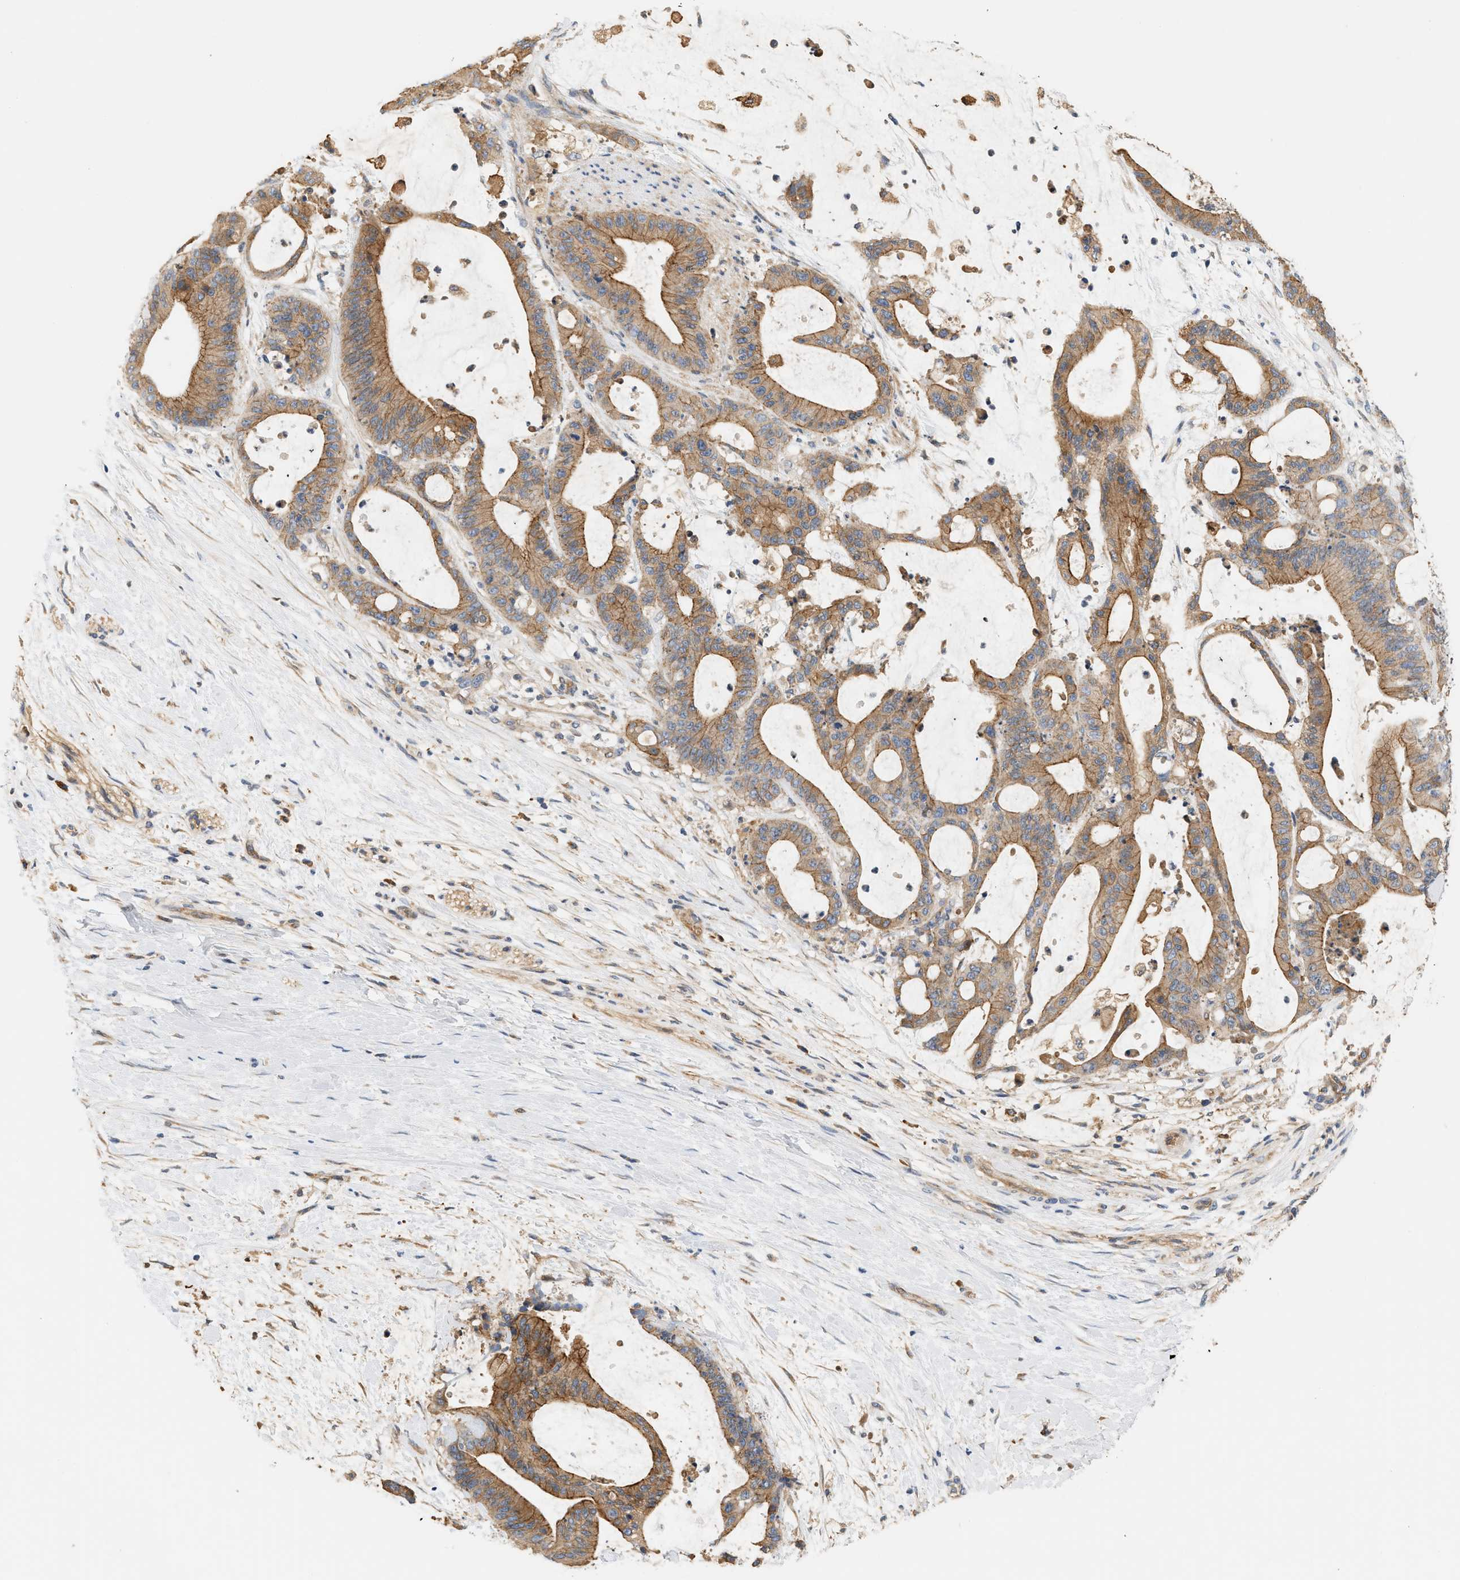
{"staining": {"intensity": "moderate", "quantity": ">75%", "location": "cytoplasmic/membranous"}, "tissue": "liver cancer", "cell_type": "Tumor cells", "image_type": "cancer", "snomed": [{"axis": "morphology", "description": "Cholangiocarcinoma"}, {"axis": "topography", "description": "Liver"}], "caption": "About >75% of tumor cells in liver cholangiocarcinoma reveal moderate cytoplasmic/membranous protein staining as visualized by brown immunohistochemical staining.", "gene": "CTXN1", "patient": {"sex": "female", "age": 73}}